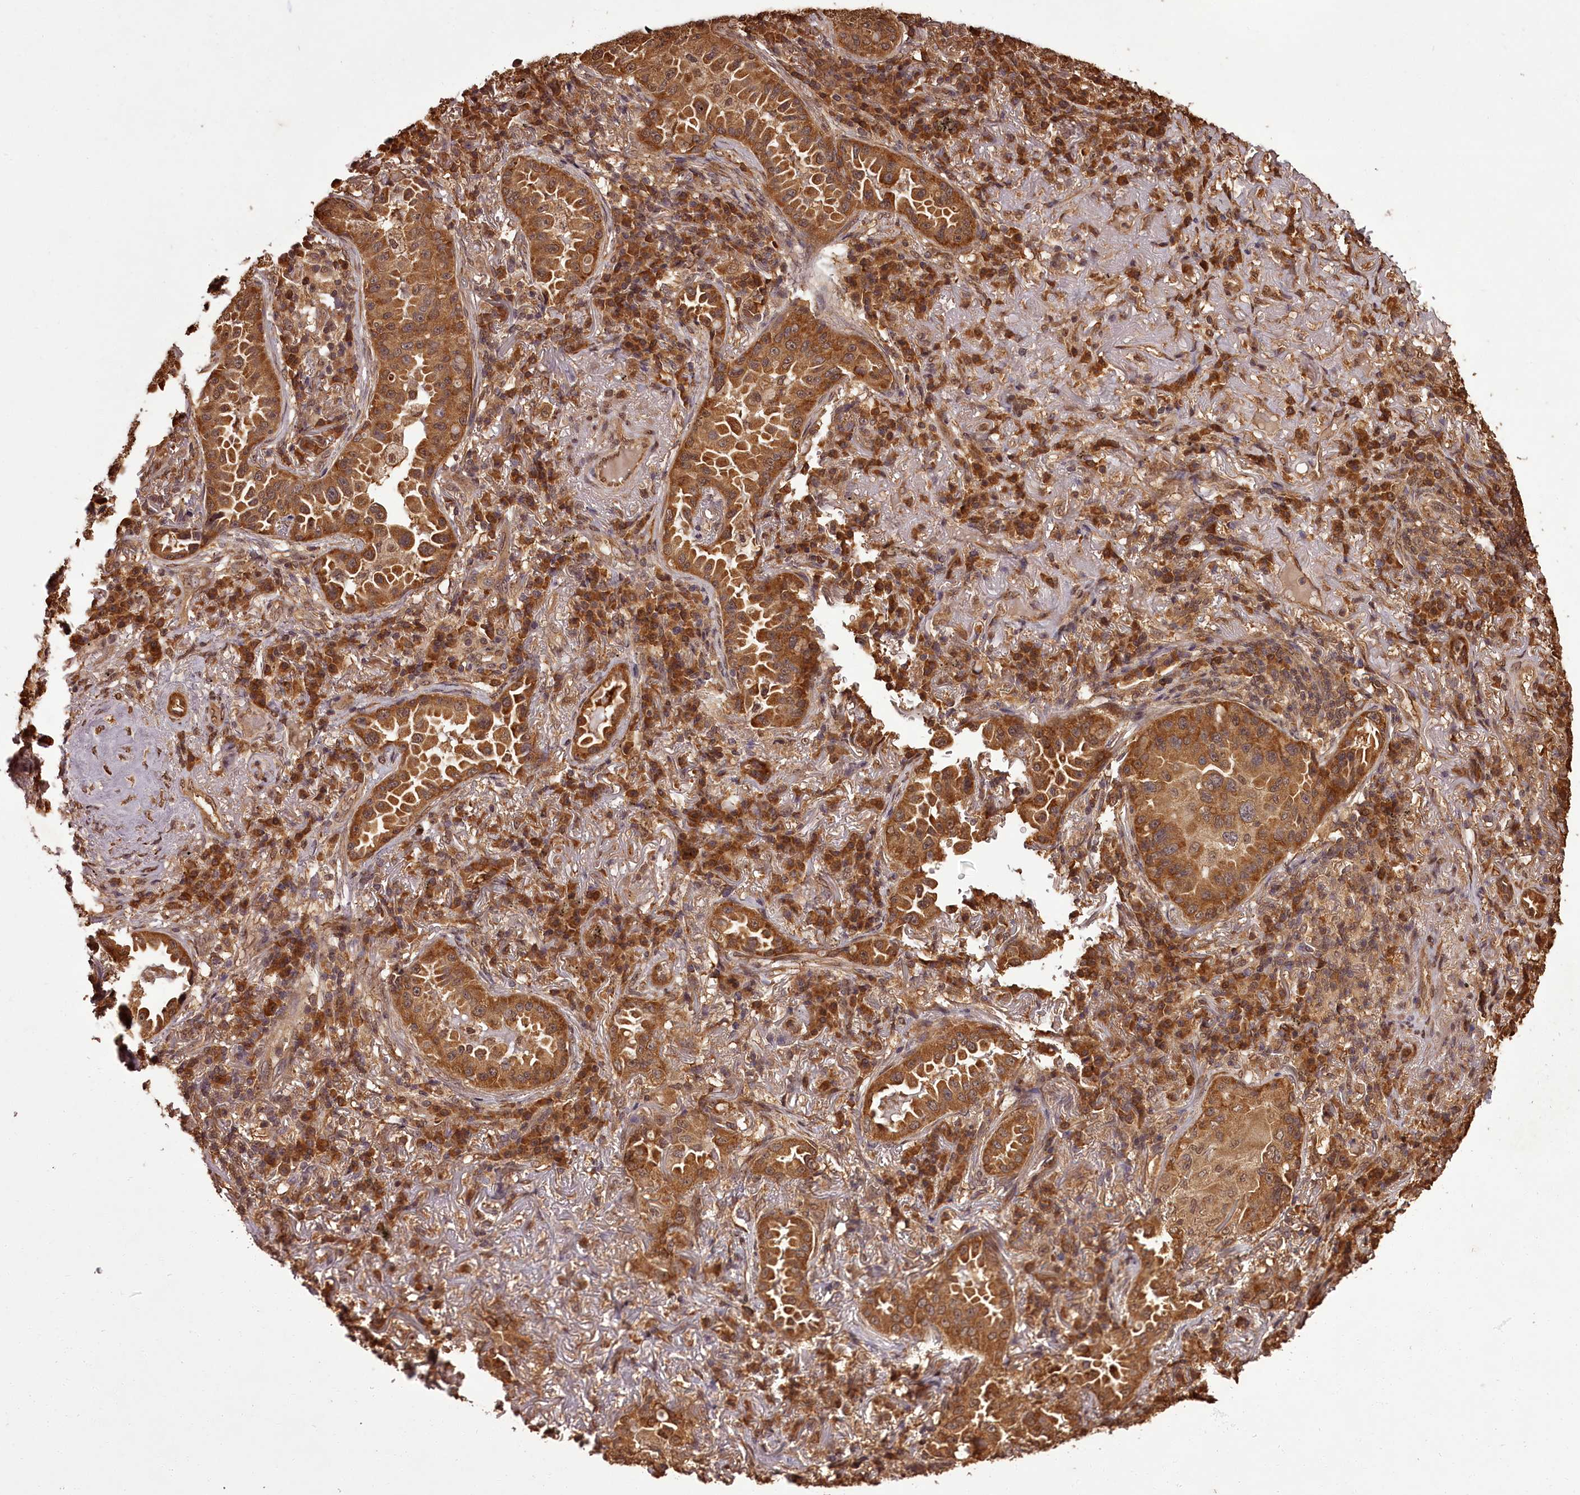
{"staining": {"intensity": "moderate", "quantity": ">75%", "location": "cytoplasmic/membranous"}, "tissue": "lung cancer", "cell_type": "Tumor cells", "image_type": "cancer", "snomed": [{"axis": "morphology", "description": "Adenocarcinoma, NOS"}, {"axis": "topography", "description": "Lung"}], "caption": "DAB immunohistochemical staining of adenocarcinoma (lung) reveals moderate cytoplasmic/membranous protein staining in approximately >75% of tumor cells.", "gene": "NPRL2", "patient": {"sex": "female", "age": 69}}